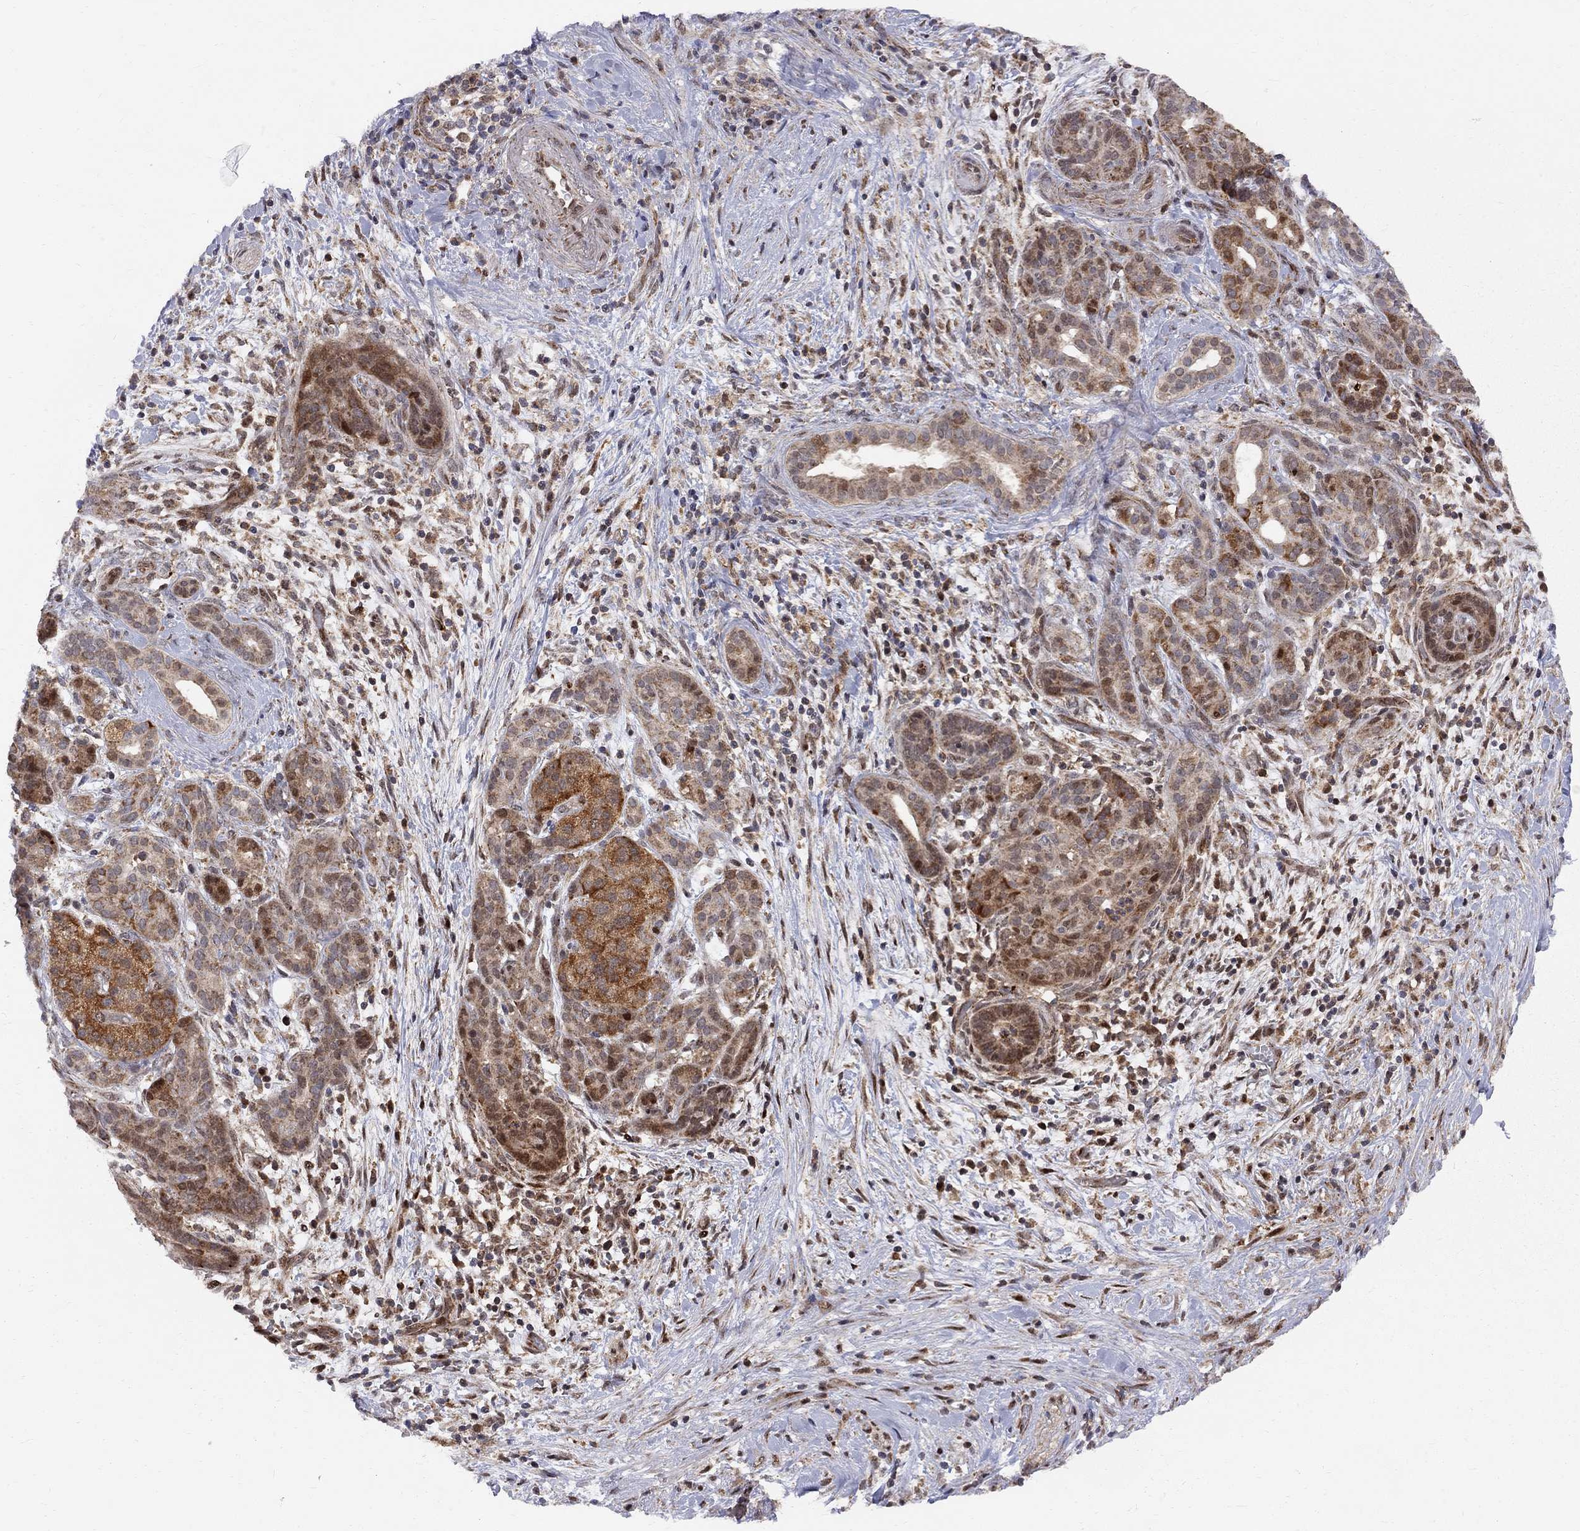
{"staining": {"intensity": "moderate", "quantity": "25%-75%", "location": "cytoplasmic/membranous"}, "tissue": "pancreatic cancer", "cell_type": "Tumor cells", "image_type": "cancer", "snomed": [{"axis": "morphology", "description": "Adenocarcinoma, NOS"}, {"axis": "topography", "description": "Pancreas"}], "caption": "The image displays staining of pancreatic adenocarcinoma, revealing moderate cytoplasmic/membranous protein positivity (brown color) within tumor cells.", "gene": "ELOB", "patient": {"sex": "male", "age": 44}}